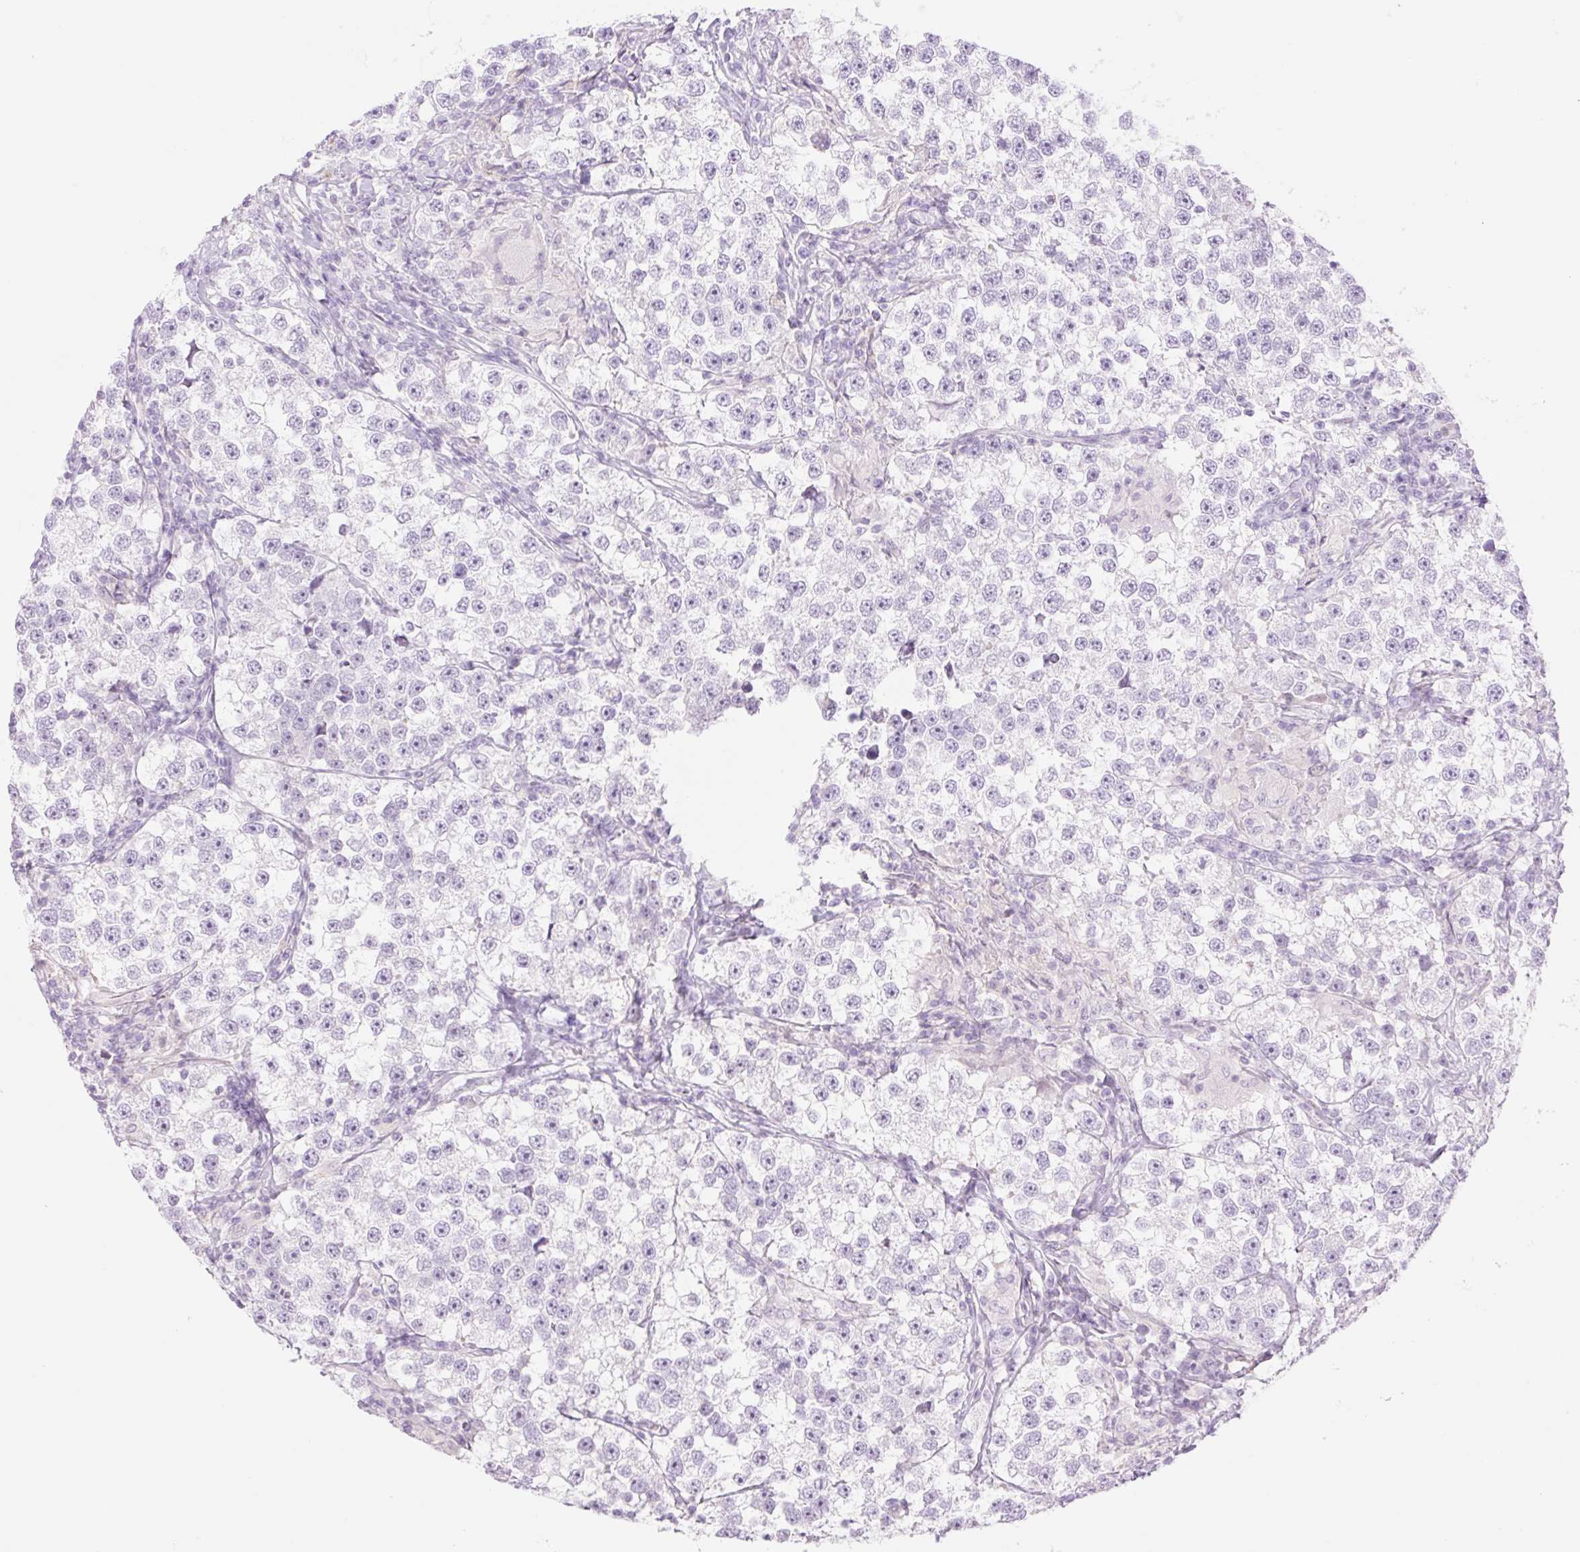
{"staining": {"intensity": "negative", "quantity": "none", "location": "none"}, "tissue": "testis cancer", "cell_type": "Tumor cells", "image_type": "cancer", "snomed": [{"axis": "morphology", "description": "Seminoma, NOS"}, {"axis": "topography", "description": "Testis"}], "caption": "Immunohistochemistry (IHC) photomicrograph of neoplastic tissue: testis cancer (seminoma) stained with DAB reveals no significant protein staining in tumor cells.", "gene": "TBX15", "patient": {"sex": "male", "age": 46}}